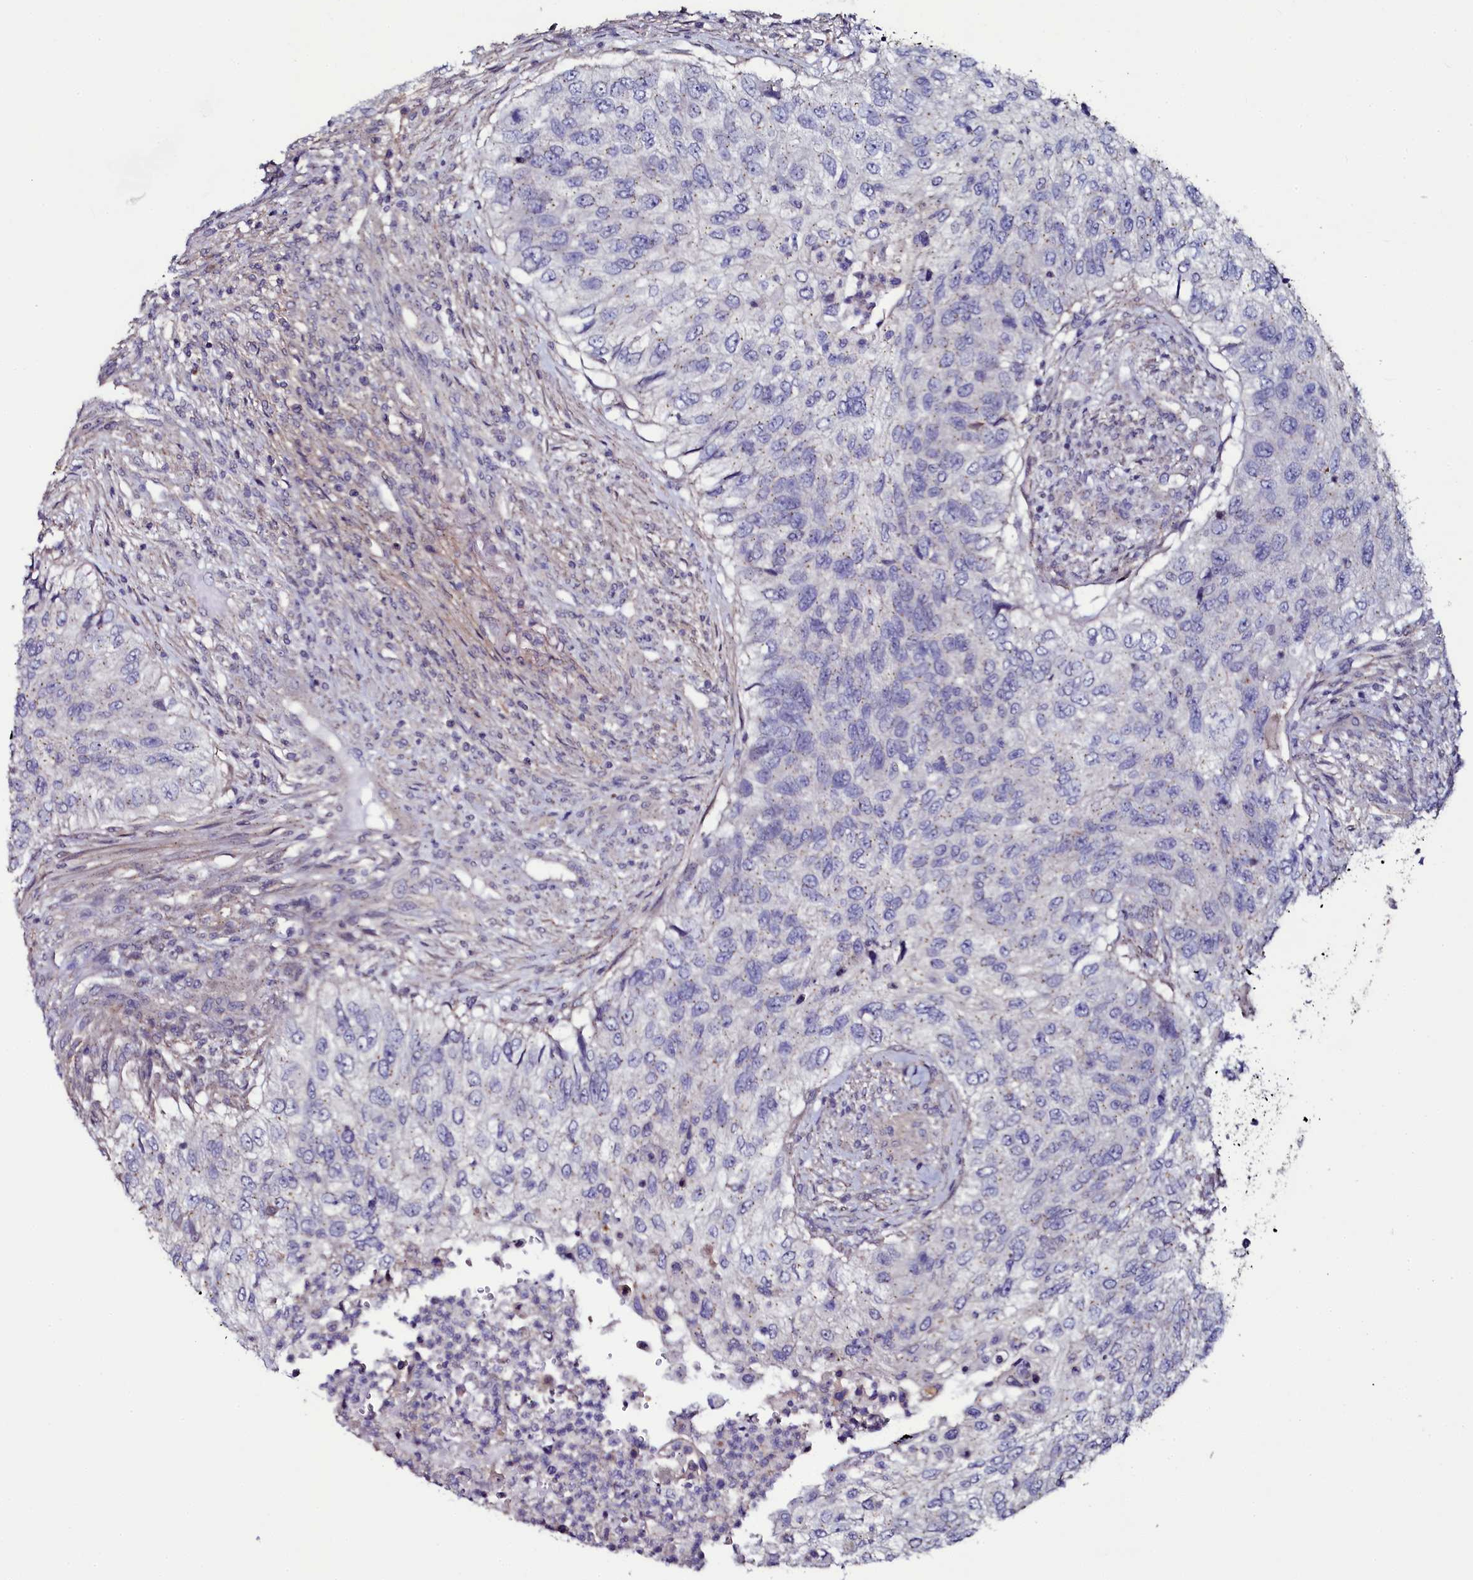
{"staining": {"intensity": "negative", "quantity": "none", "location": "none"}, "tissue": "urothelial cancer", "cell_type": "Tumor cells", "image_type": "cancer", "snomed": [{"axis": "morphology", "description": "Urothelial carcinoma, High grade"}, {"axis": "topography", "description": "Urinary bladder"}], "caption": "Histopathology image shows no protein expression in tumor cells of high-grade urothelial carcinoma tissue.", "gene": "USPL1", "patient": {"sex": "female", "age": 60}}